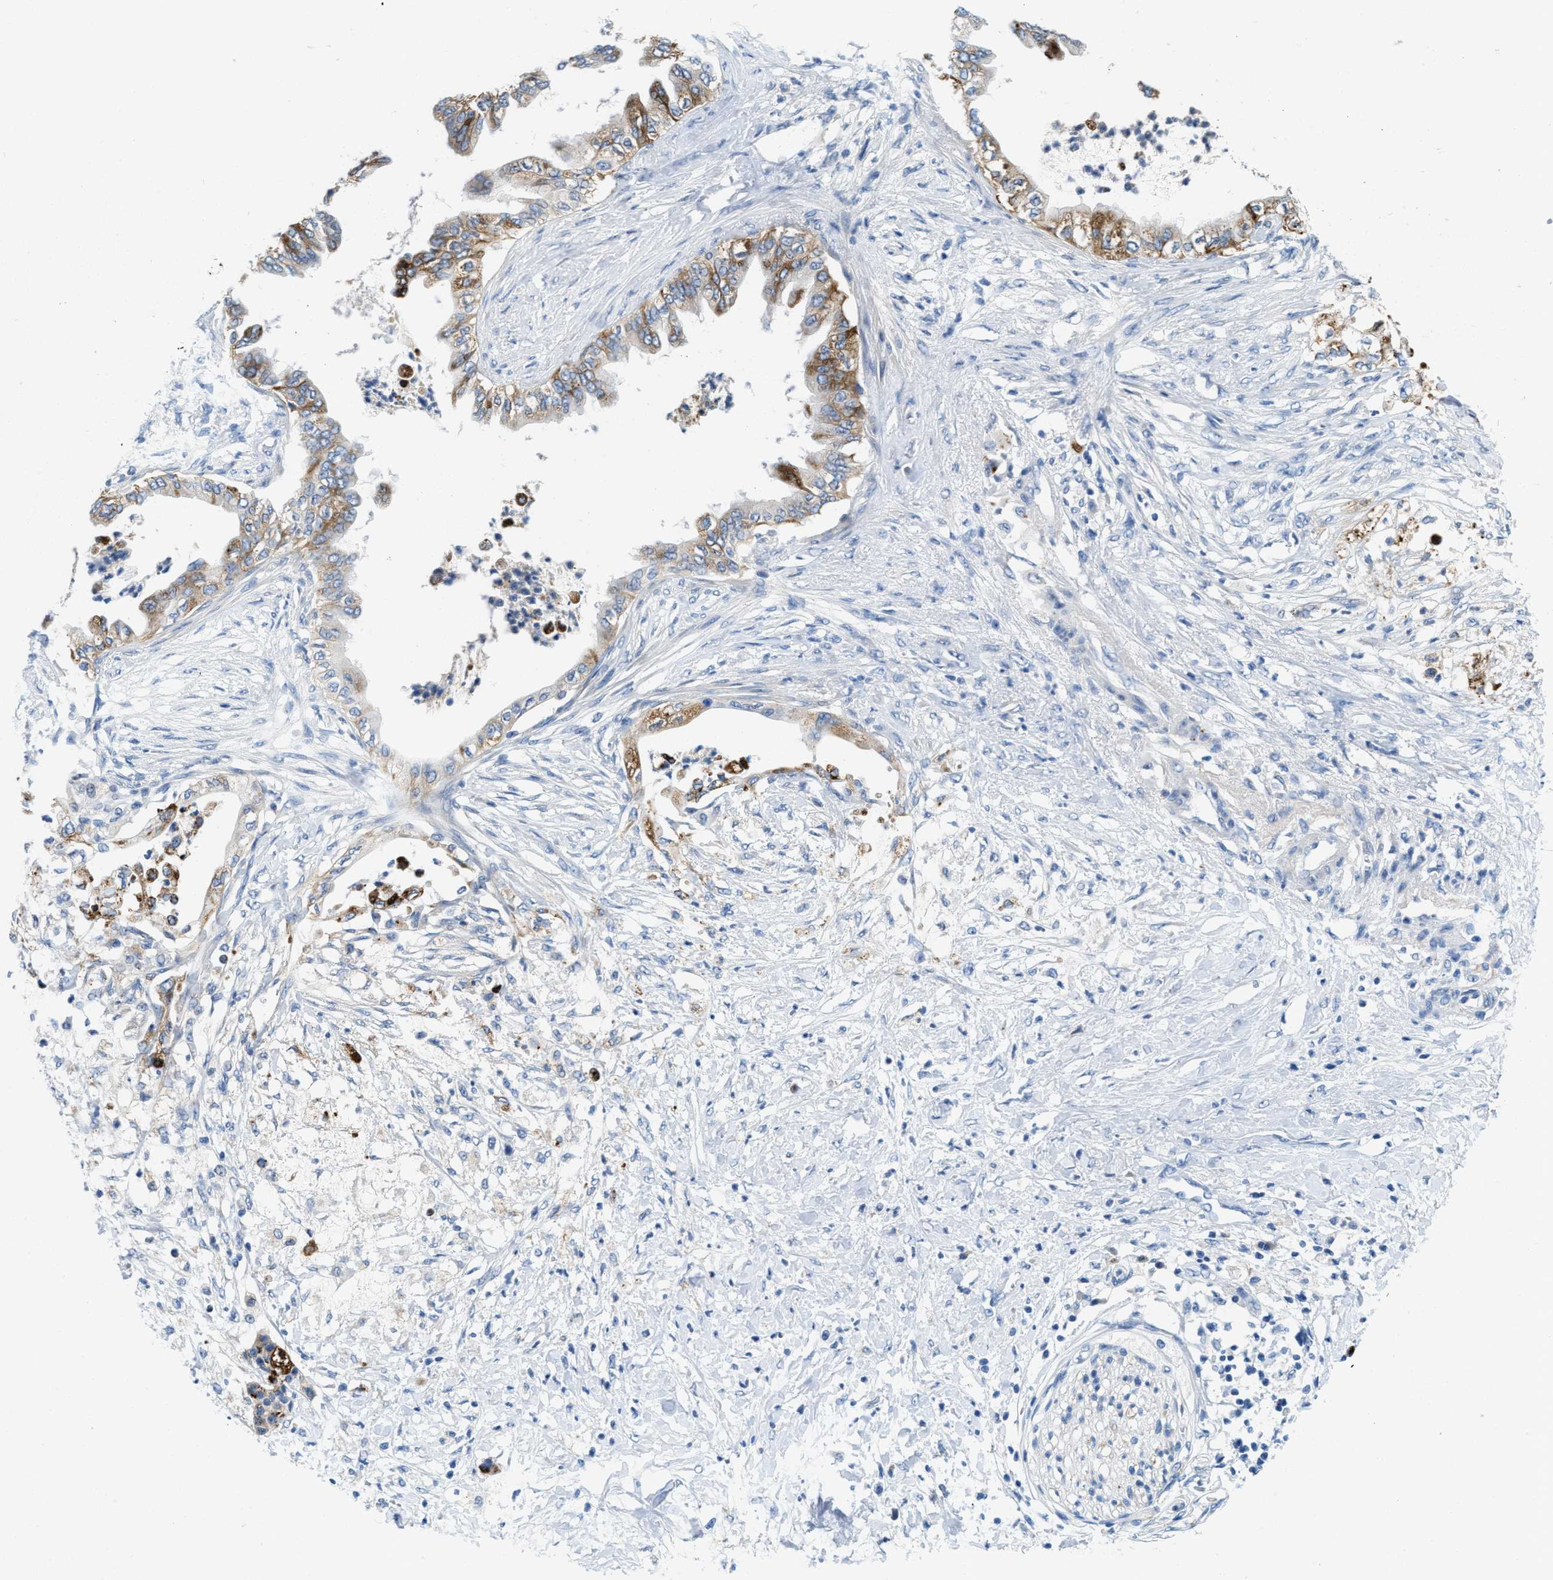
{"staining": {"intensity": "moderate", "quantity": "25%-75%", "location": "cytoplasmic/membranous"}, "tissue": "pancreatic cancer", "cell_type": "Tumor cells", "image_type": "cancer", "snomed": [{"axis": "morphology", "description": "Normal tissue, NOS"}, {"axis": "morphology", "description": "Adenocarcinoma, NOS"}, {"axis": "topography", "description": "Pancreas"}, {"axis": "topography", "description": "Duodenum"}], "caption": "Pancreatic cancer (adenocarcinoma) was stained to show a protein in brown. There is medium levels of moderate cytoplasmic/membranous staining in approximately 25%-75% of tumor cells. (DAB IHC with brightfield microscopy, high magnification).", "gene": "TSPAN3", "patient": {"sex": "female", "age": 60}}